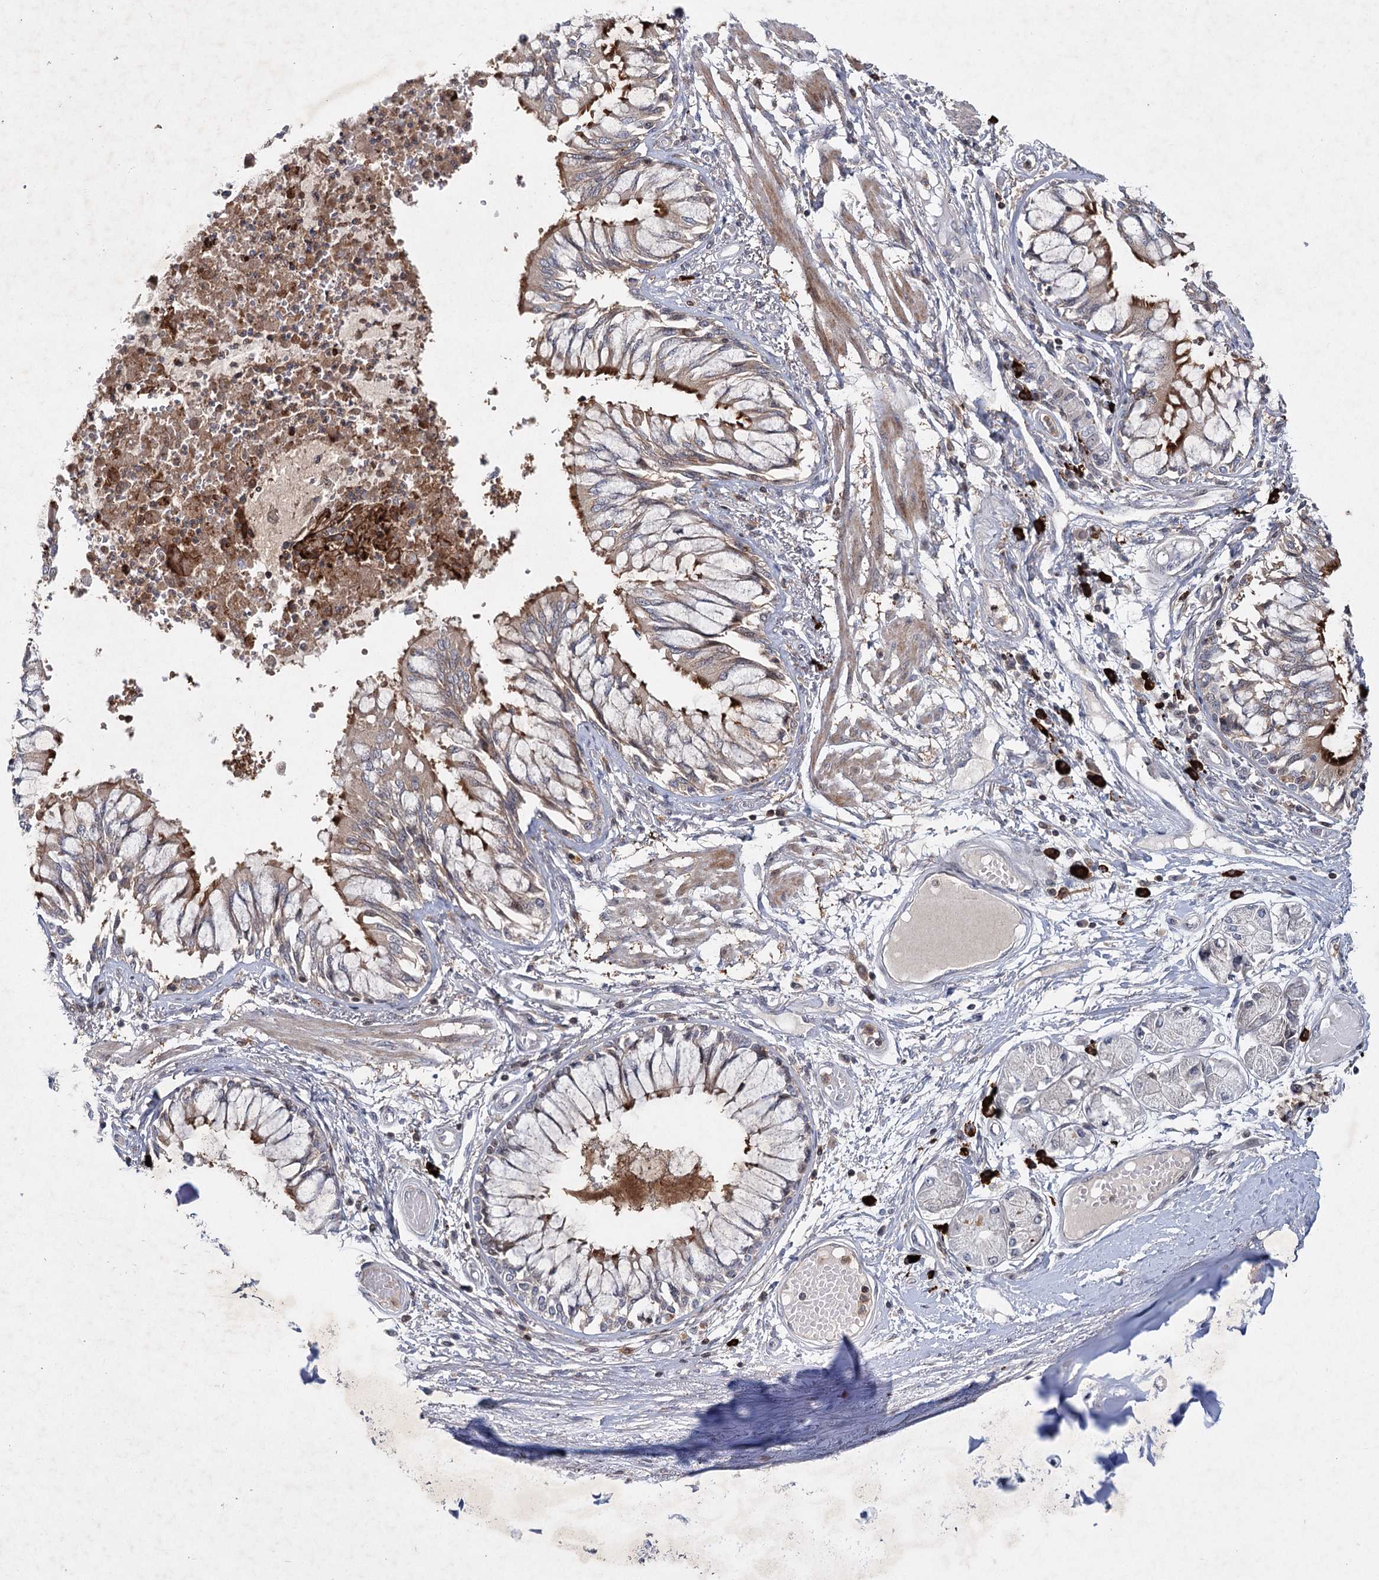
{"staining": {"intensity": "moderate", "quantity": ">75%", "location": "cytoplasmic/membranous"}, "tissue": "bronchus", "cell_type": "Respiratory epithelial cells", "image_type": "normal", "snomed": [{"axis": "morphology", "description": "Normal tissue, NOS"}, {"axis": "topography", "description": "Cartilage tissue"}, {"axis": "topography", "description": "Bronchus"}, {"axis": "topography", "description": "Lung"}], "caption": "This is an image of immunohistochemistry (IHC) staining of normal bronchus, which shows moderate staining in the cytoplasmic/membranous of respiratory epithelial cells.", "gene": "MAP3K13", "patient": {"sex": "female", "age": 49}}